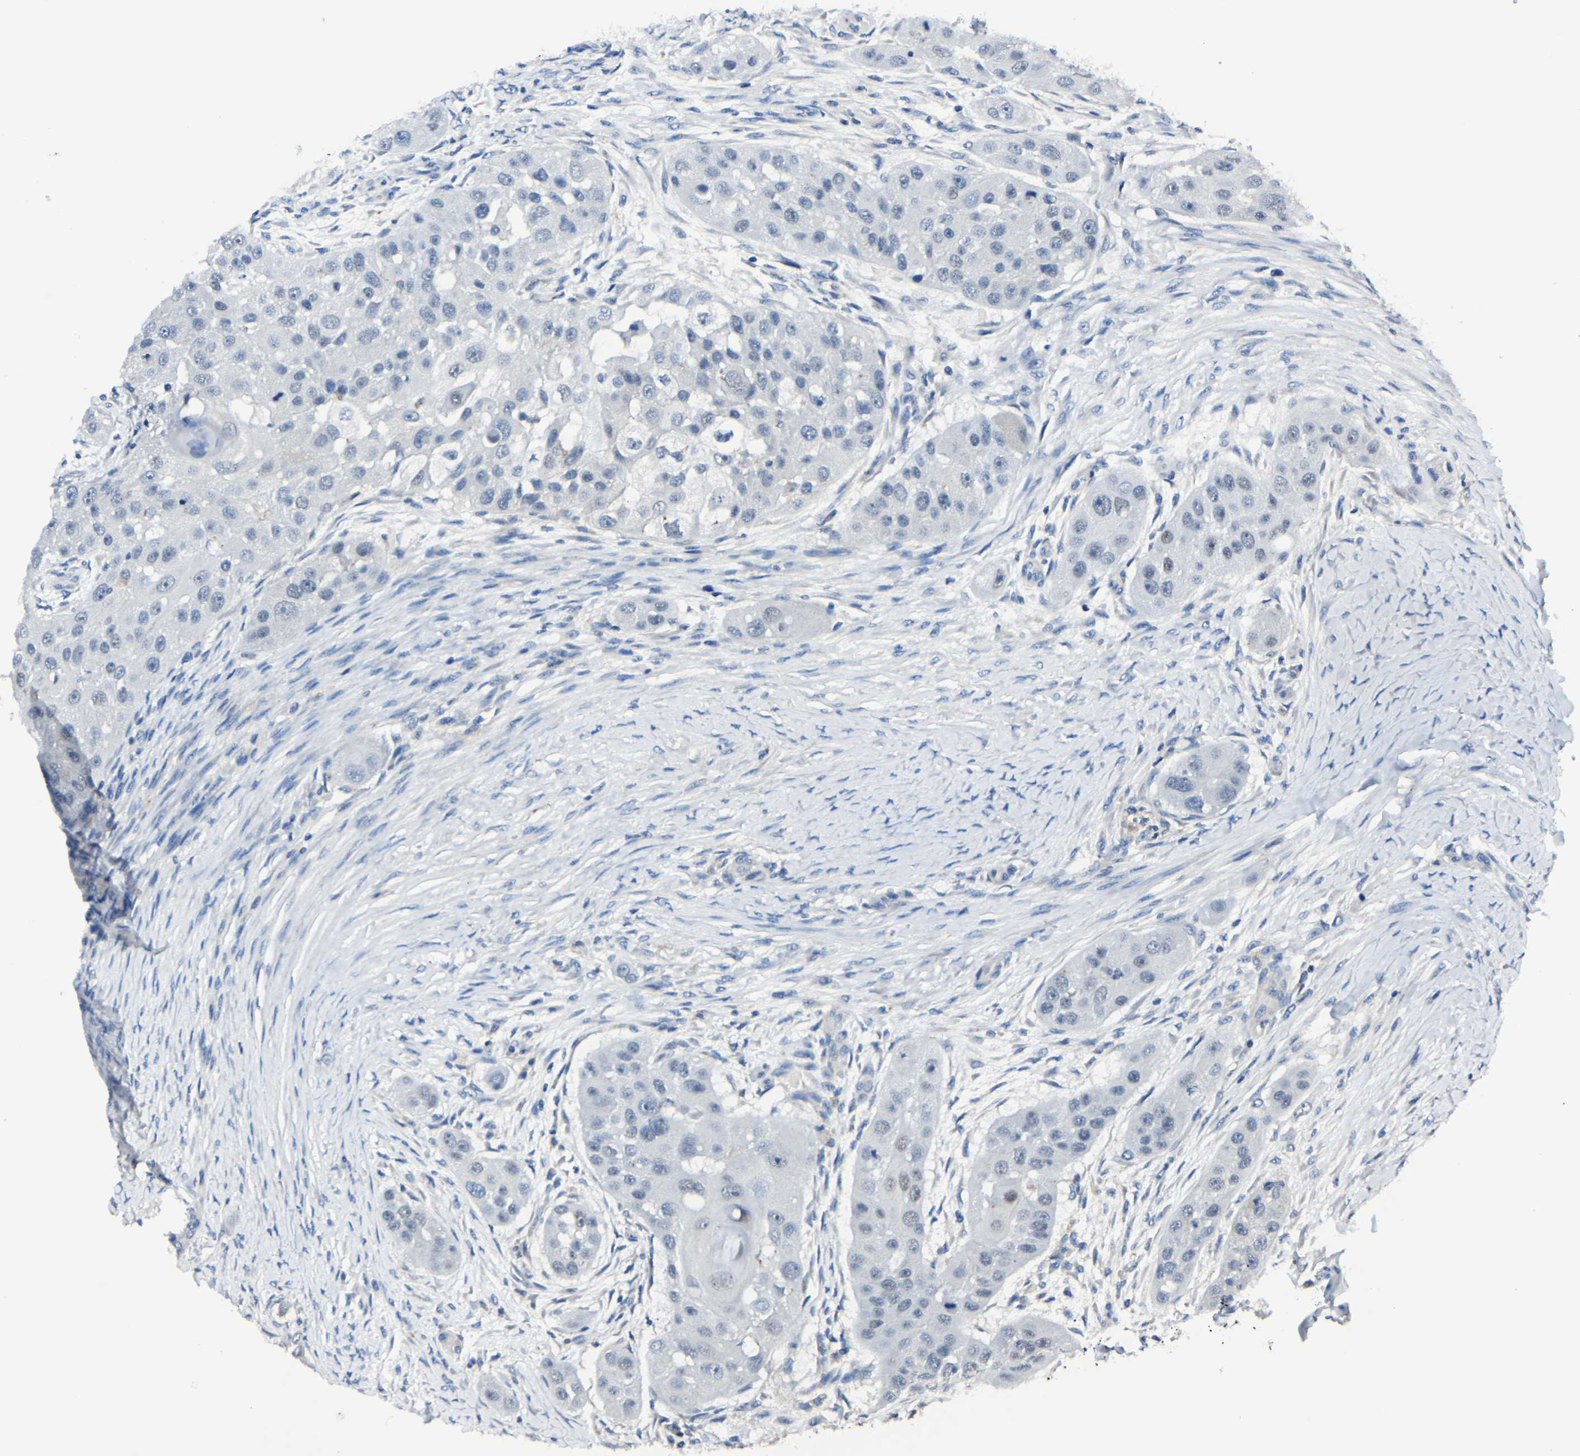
{"staining": {"intensity": "negative", "quantity": "none", "location": "none"}, "tissue": "head and neck cancer", "cell_type": "Tumor cells", "image_type": "cancer", "snomed": [{"axis": "morphology", "description": "Normal tissue, NOS"}, {"axis": "morphology", "description": "Squamous cell carcinoma, NOS"}, {"axis": "topography", "description": "Skeletal muscle"}, {"axis": "topography", "description": "Head-Neck"}], "caption": "Immunohistochemistry (IHC) histopathology image of neoplastic tissue: human head and neck squamous cell carcinoma stained with DAB (3,3'-diaminobenzidine) reveals no significant protein expression in tumor cells. (DAB IHC, high magnification).", "gene": "STRBP", "patient": {"sex": "male", "age": 51}}